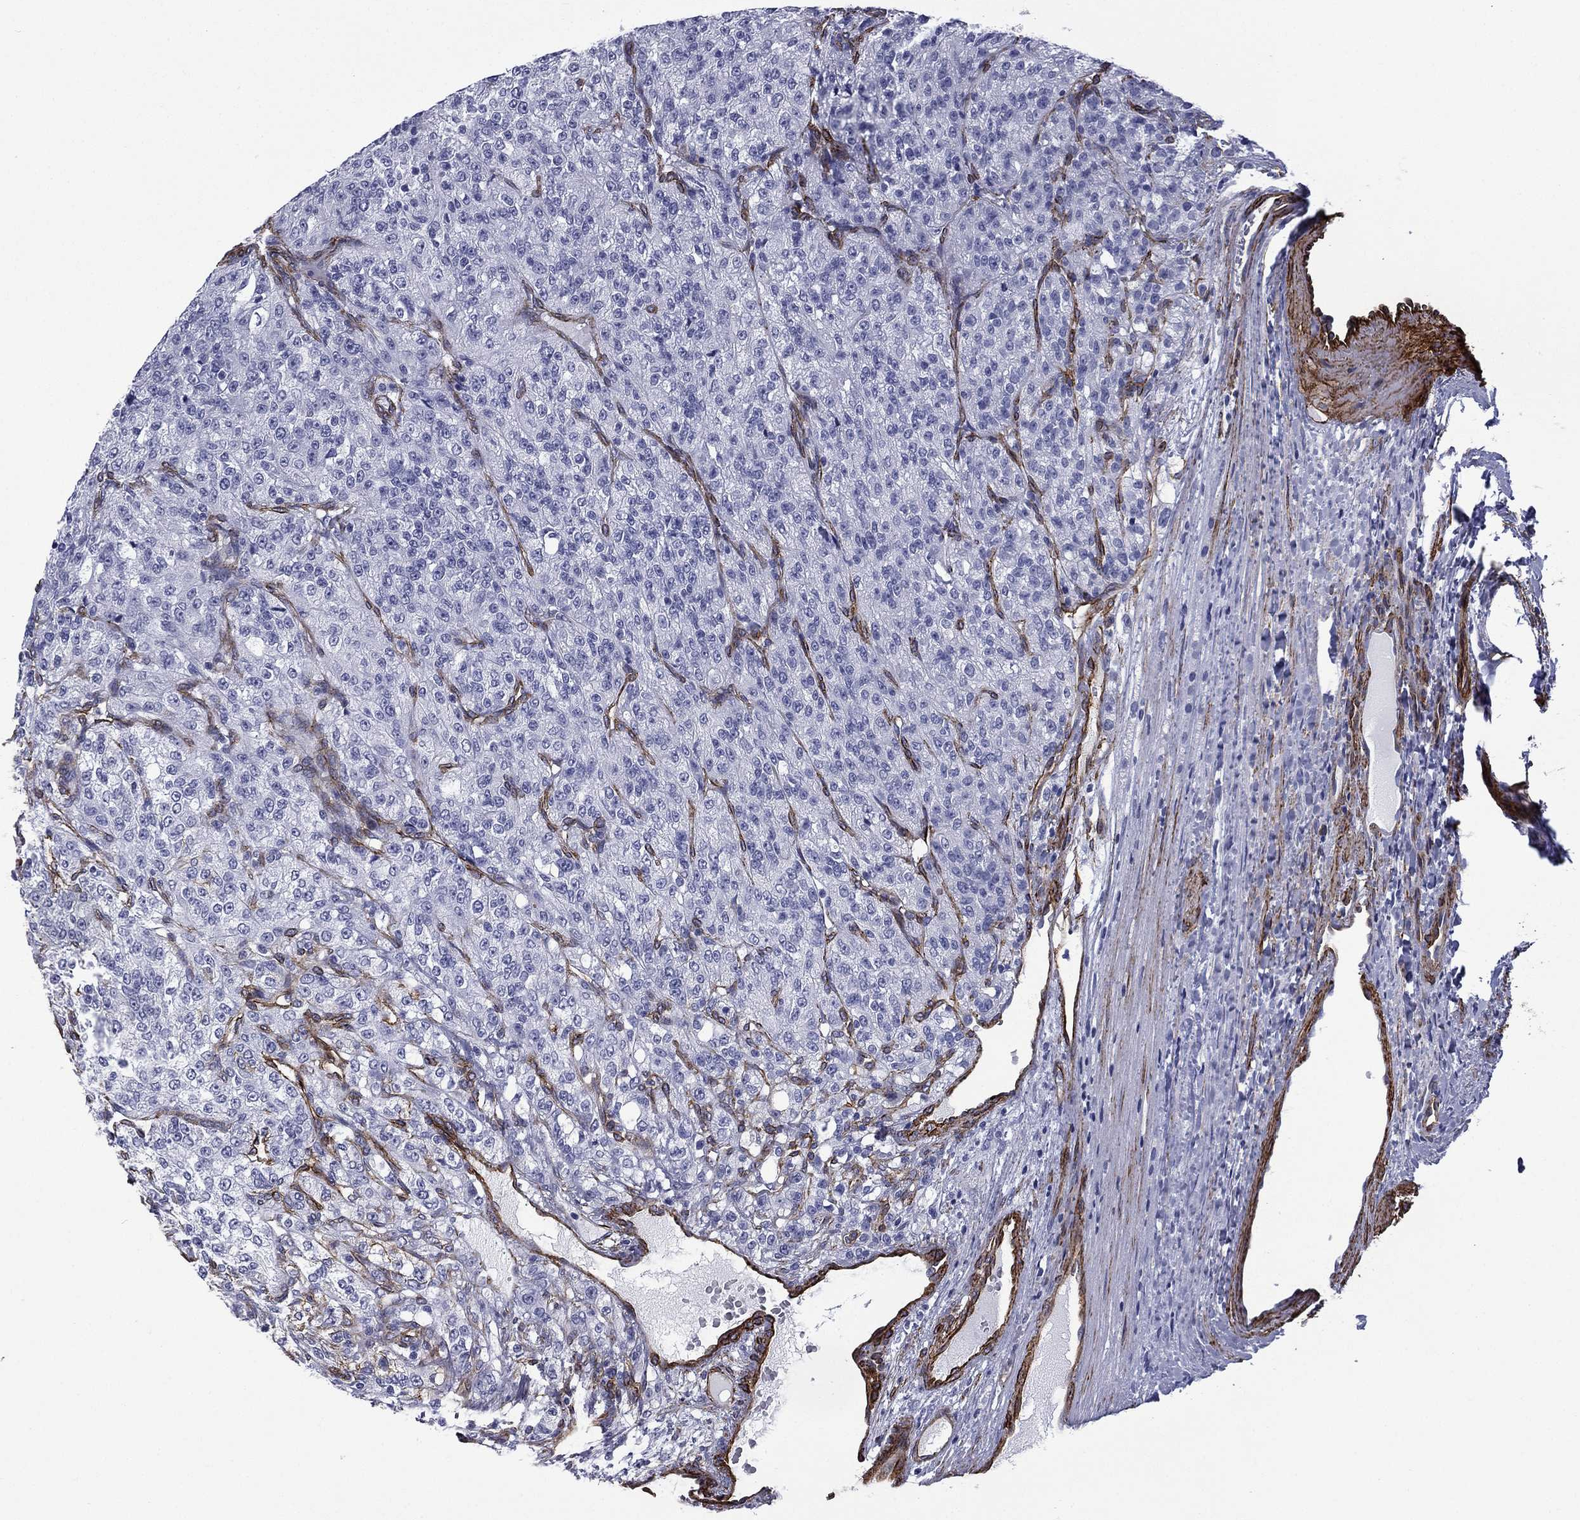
{"staining": {"intensity": "negative", "quantity": "none", "location": "none"}, "tissue": "renal cancer", "cell_type": "Tumor cells", "image_type": "cancer", "snomed": [{"axis": "morphology", "description": "Adenocarcinoma, NOS"}, {"axis": "topography", "description": "Kidney"}], "caption": "Adenocarcinoma (renal) was stained to show a protein in brown. There is no significant expression in tumor cells.", "gene": "CAVIN3", "patient": {"sex": "female", "age": 63}}